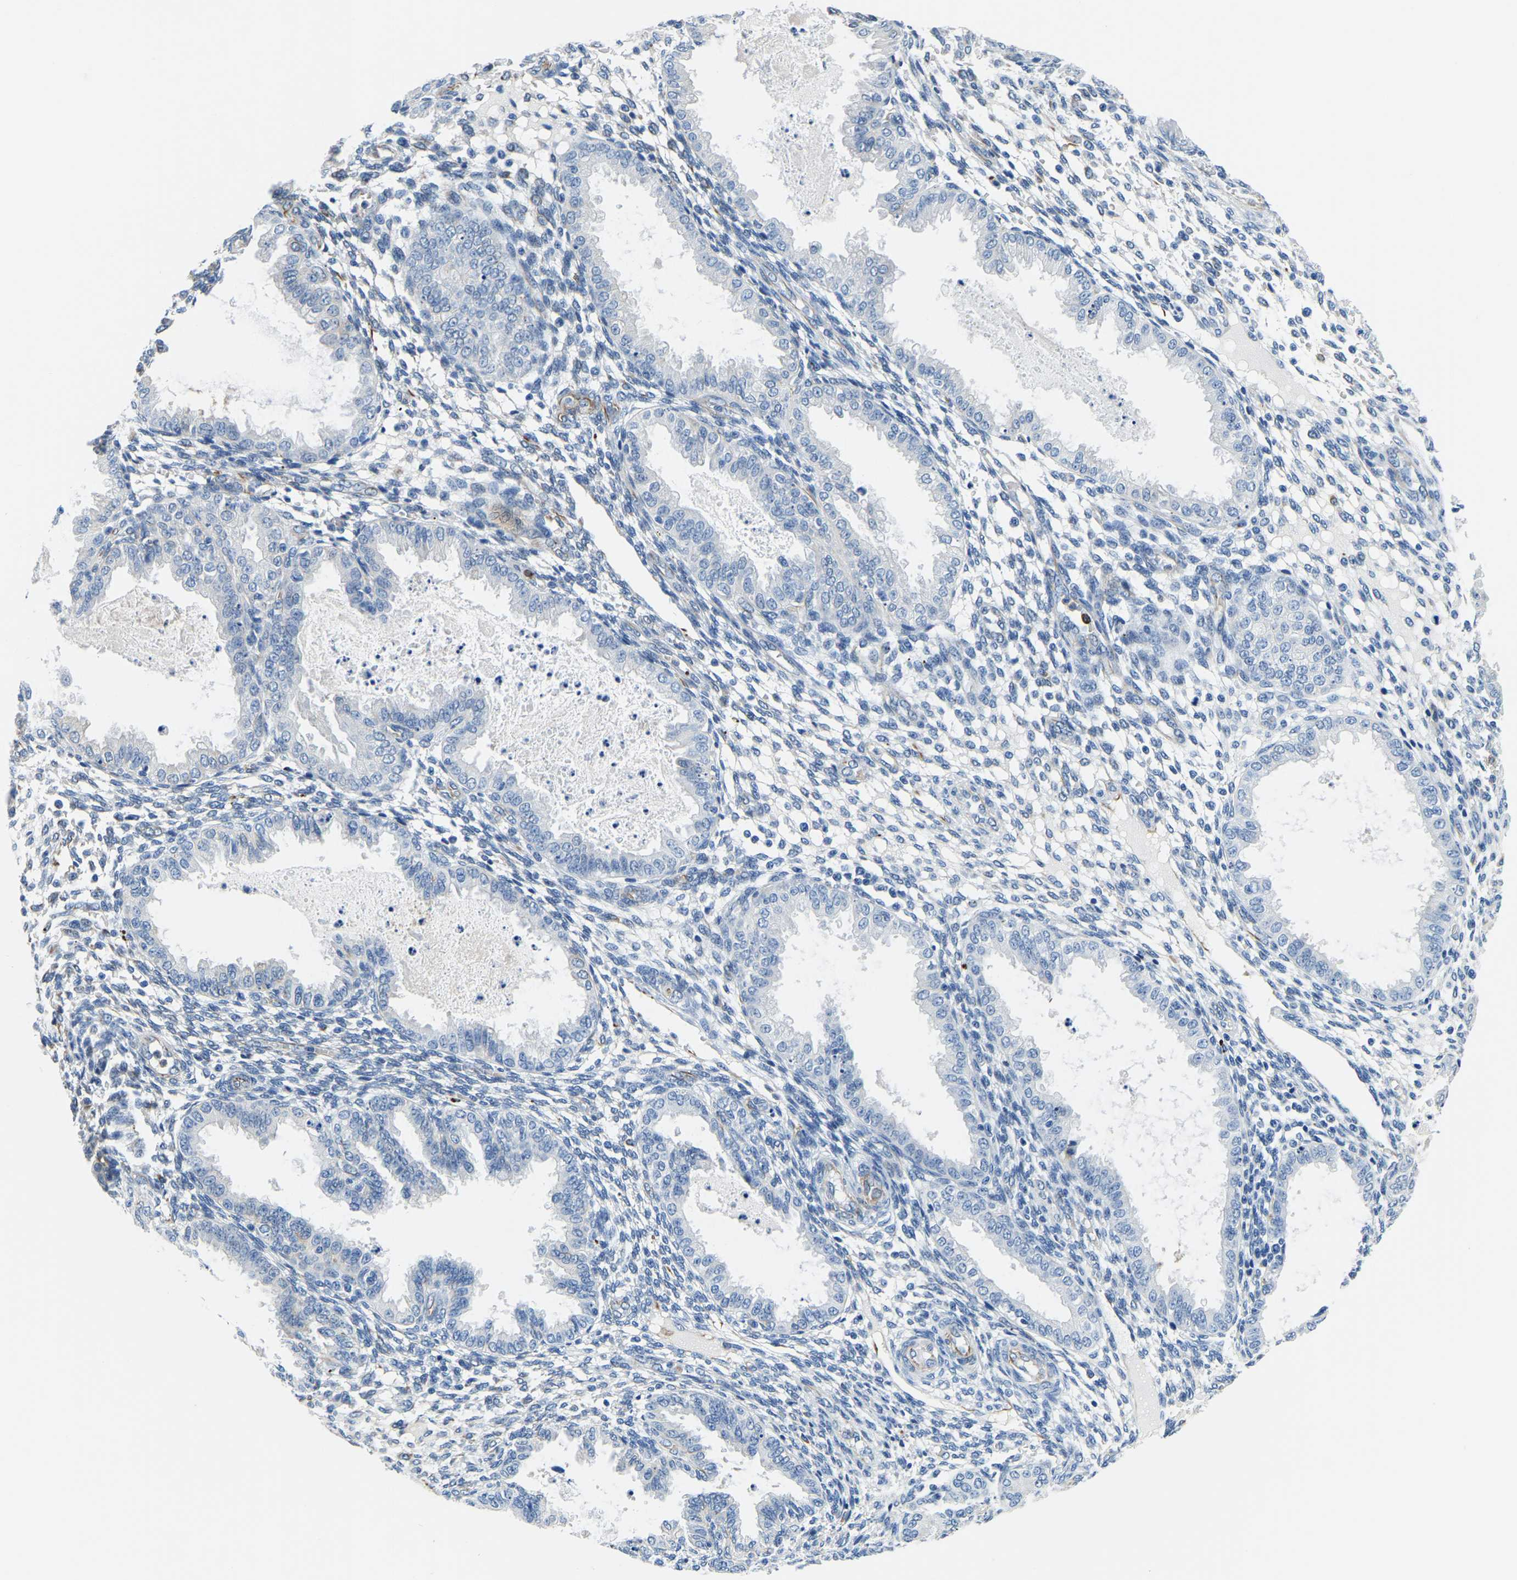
{"staining": {"intensity": "negative", "quantity": "none", "location": "none"}, "tissue": "endometrium", "cell_type": "Cells in endometrial stroma", "image_type": "normal", "snomed": [{"axis": "morphology", "description": "Normal tissue, NOS"}, {"axis": "topography", "description": "Endometrium"}], "caption": "Micrograph shows no significant protein expression in cells in endometrial stroma of normal endometrium. (DAB (3,3'-diaminobenzidine) immunohistochemistry (IHC), high magnification).", "gene": "MS4A3", "patient": {"sex": "female", "age": 33}}